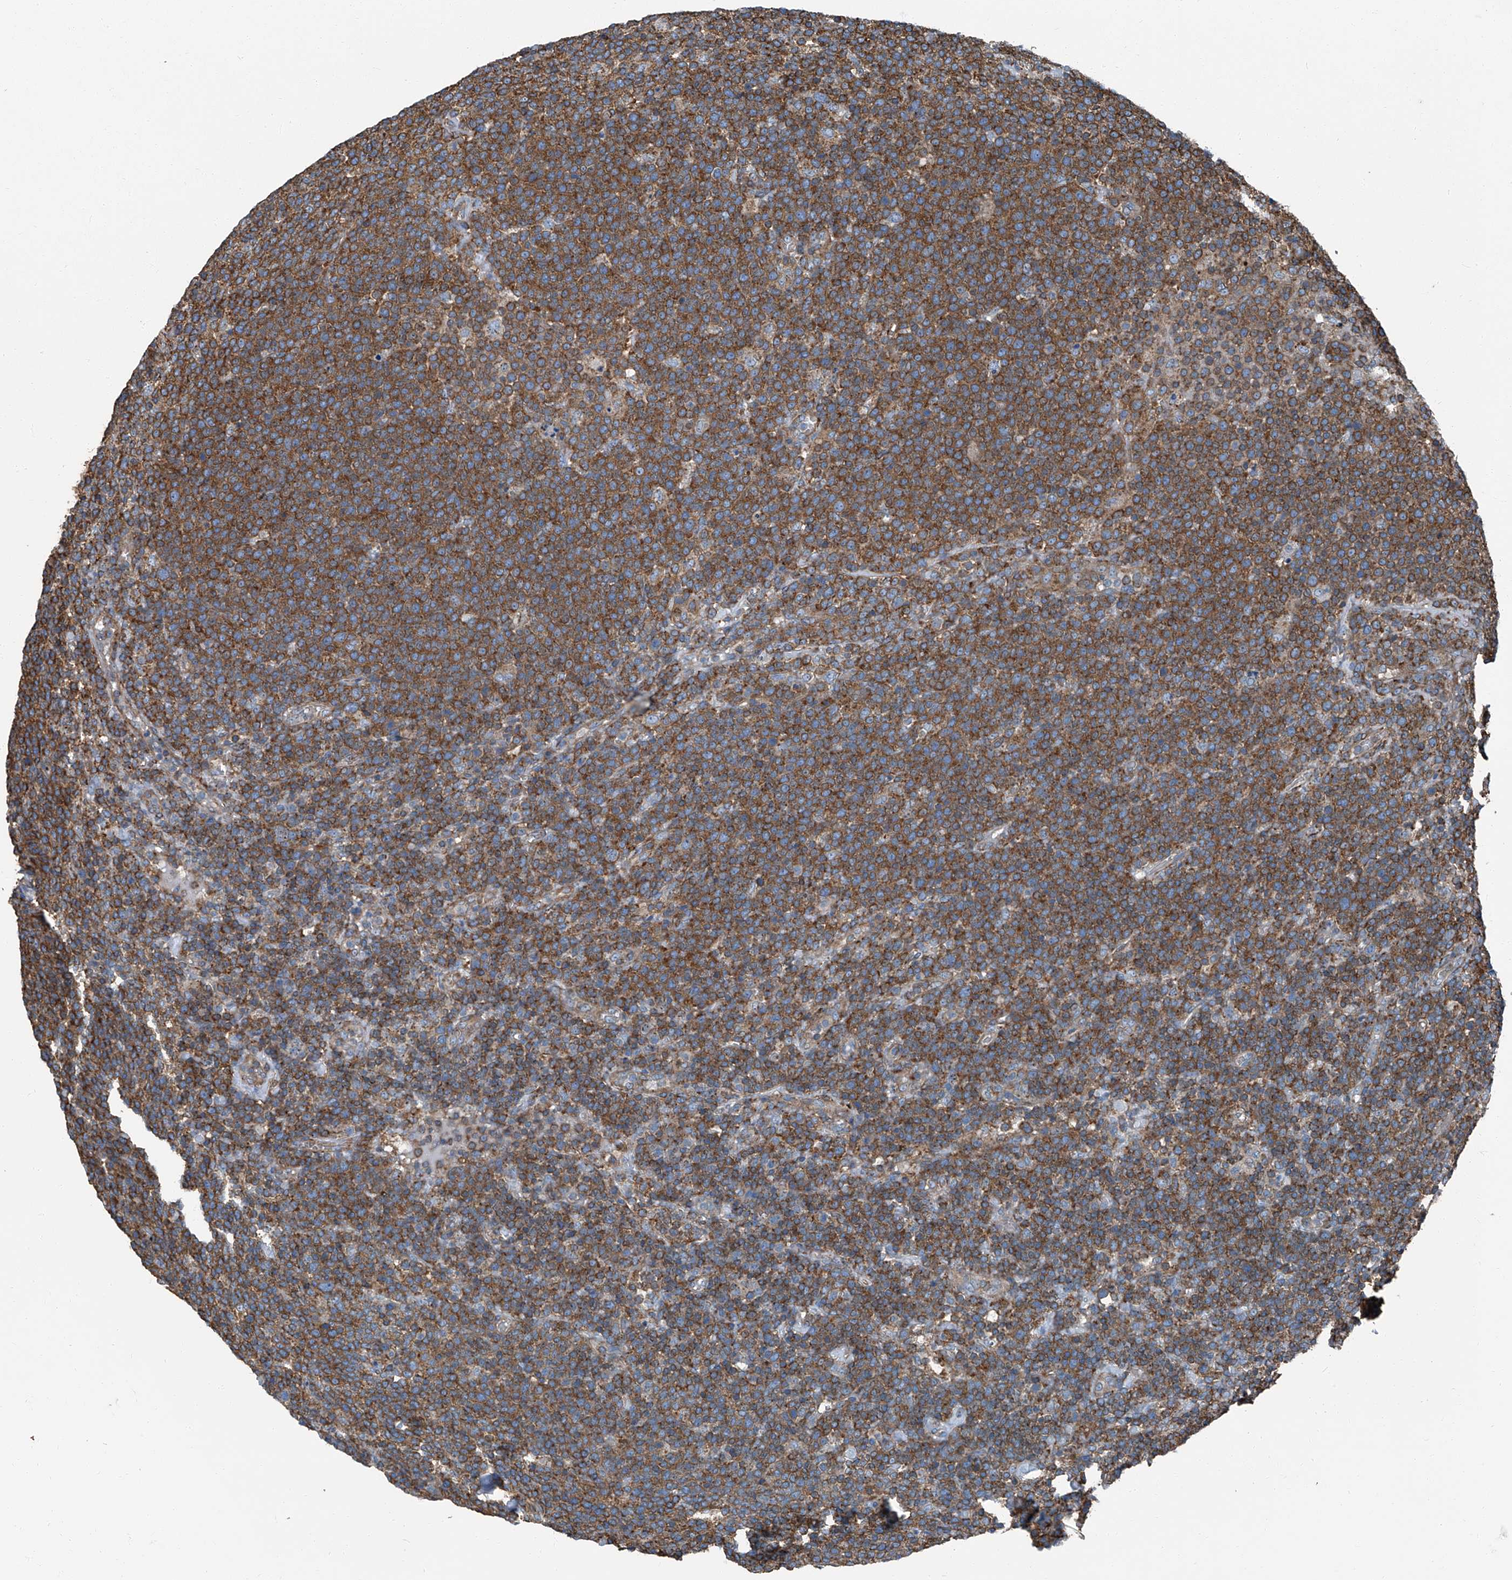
{"staining": {"intensity": "moderate", "quantity": ">75%", "location": "cytoplasmic/membranous"}, "tissue": "lymphoma", "cell_type": "Tumor cells", "image_type": "cancer", "snomed": [{"axis": "morphology", "description": "Malignant lymphoma, non-Hodgkin's type, High grade"}, {"axis": "topography", "description": "Lymph node"}], "caption": "Immunohistochemistry micrograph of neoplastic tissue: malignant lymphoma, non-Hodgkin's type (high-grade) stained using immunohistochemistry (IHC) shows medium levels of moderate protein expression localized specifically in the cytoplasmic/membranous of tumor cells, appearing as a cytoplasmic/membranous brown color.", "gene": "SEPTIN7", "patient": {"sex": "male", "age": 61}}